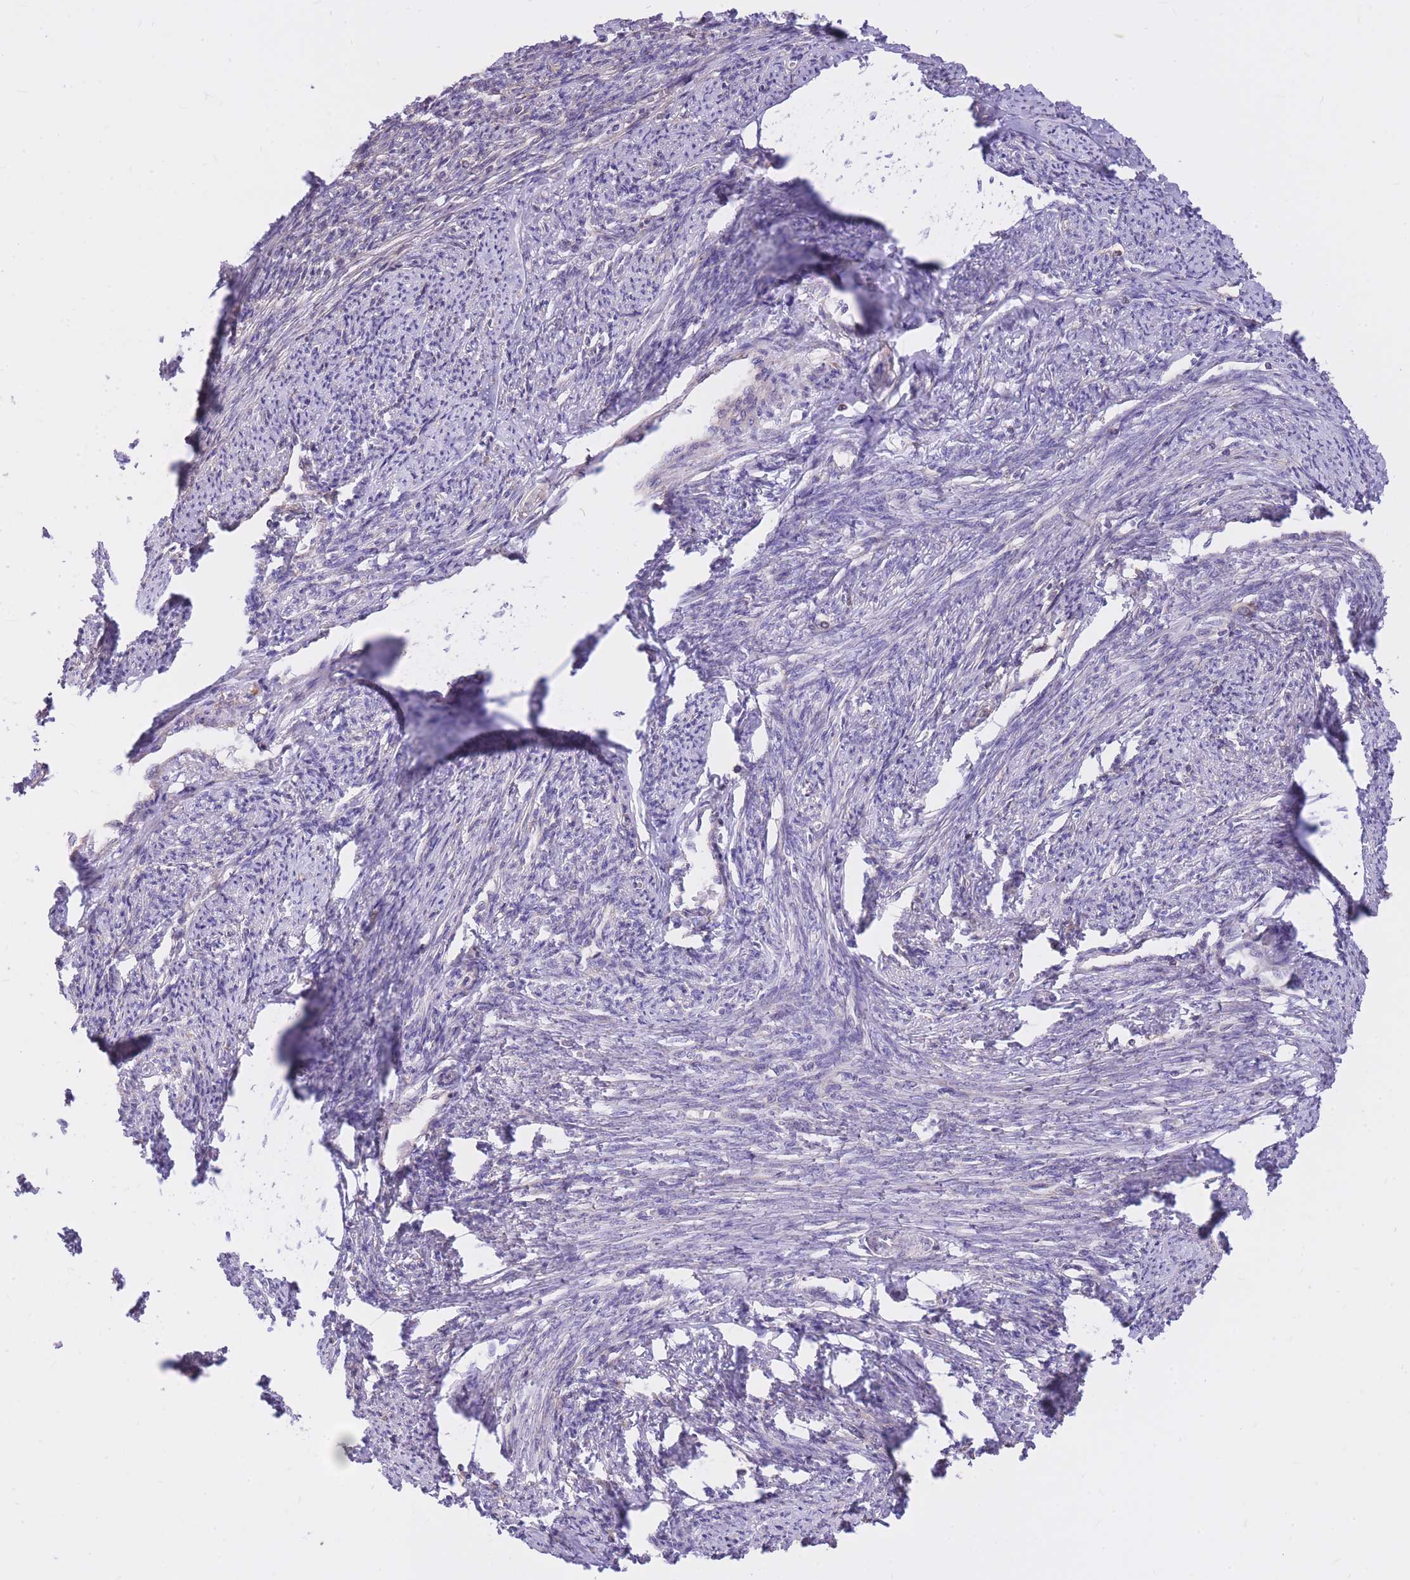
{"staining": {"intensity": "weak", "quantity": "25%-75%", "location": "cytoplasmic/membranous"}, "tissue": "smooth muscle", "cell_type": "Smooth muscle cells", "image_type": "normal", "snomed": [{"axis": "morphology", "description": "Normal tissue, NOS"}, {"axis": "topography", "description": "Smooth muscle"}, {"axis": "topography", "description": "Uterus"}], "caption": "Protein staining shows weak cytoplasmic/membranous expression in about 25%-75% of smooth muscle cells in unremarkable smooth muscle. The protein of interest is stained brown, and the nuclei are stained in blue (DAB IHC with brightfield microscopy, high magnification).", "gene": "GBP7", "patient": {"sex": "female", "age": 59}}